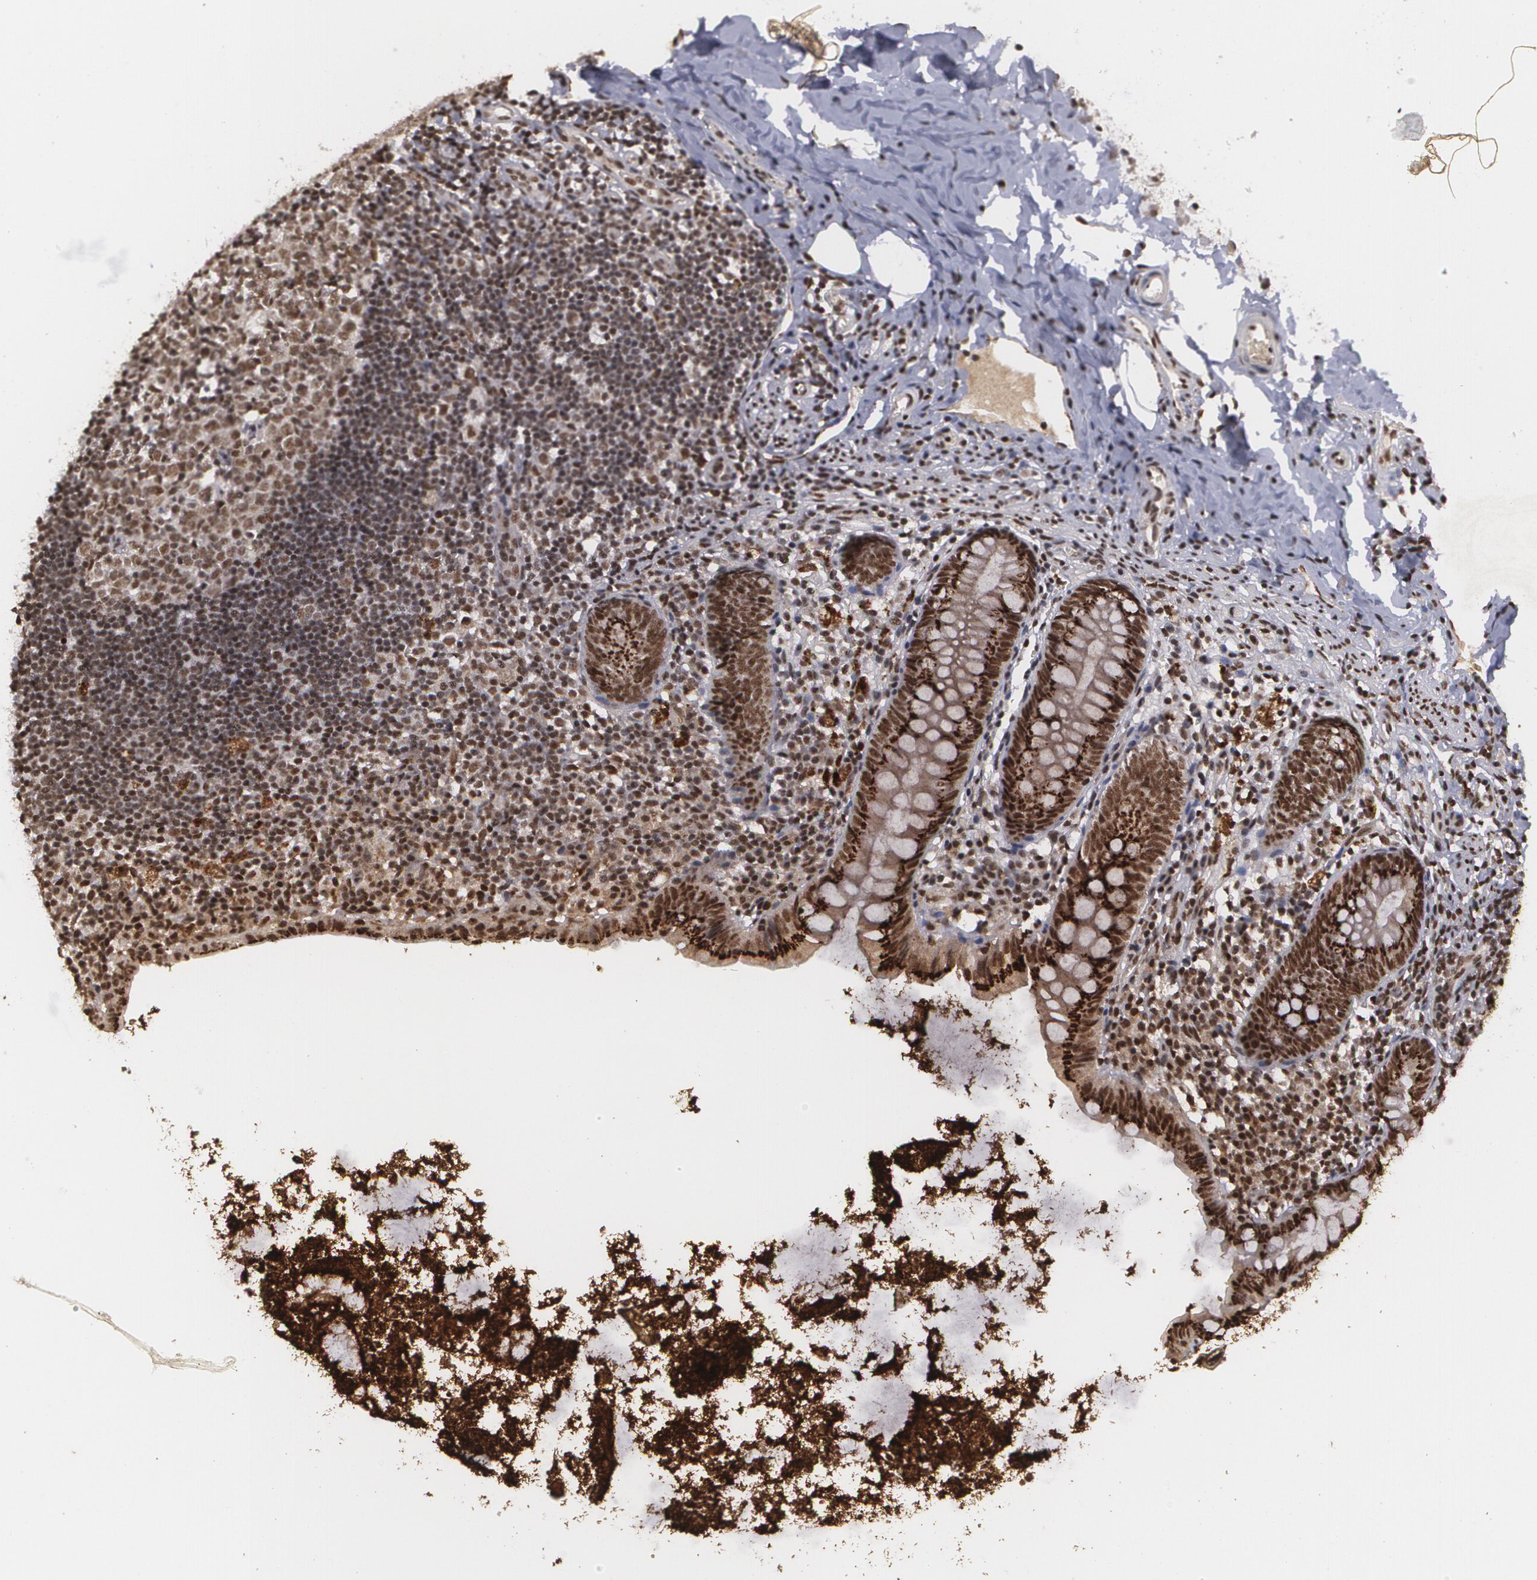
{"staining": {"intensity": "strong", "quantity": ">75%", "location": "nuclear"}, "tissue": "appendix", "cell_type": "Glandular cells", "image_type": "normal", "snomed": [{"axis": "morphology", "description": "Normal tissue, NOS"}, {"axis": "topography", "description": "Appendix"}], "caption": "IHC of unremarkable human appendix demonstrates high levels of strong nuclear positivity in about >75% of glandular cells.", "gene": "RXRB", "patient": {"sex": "female", "age": 9}}